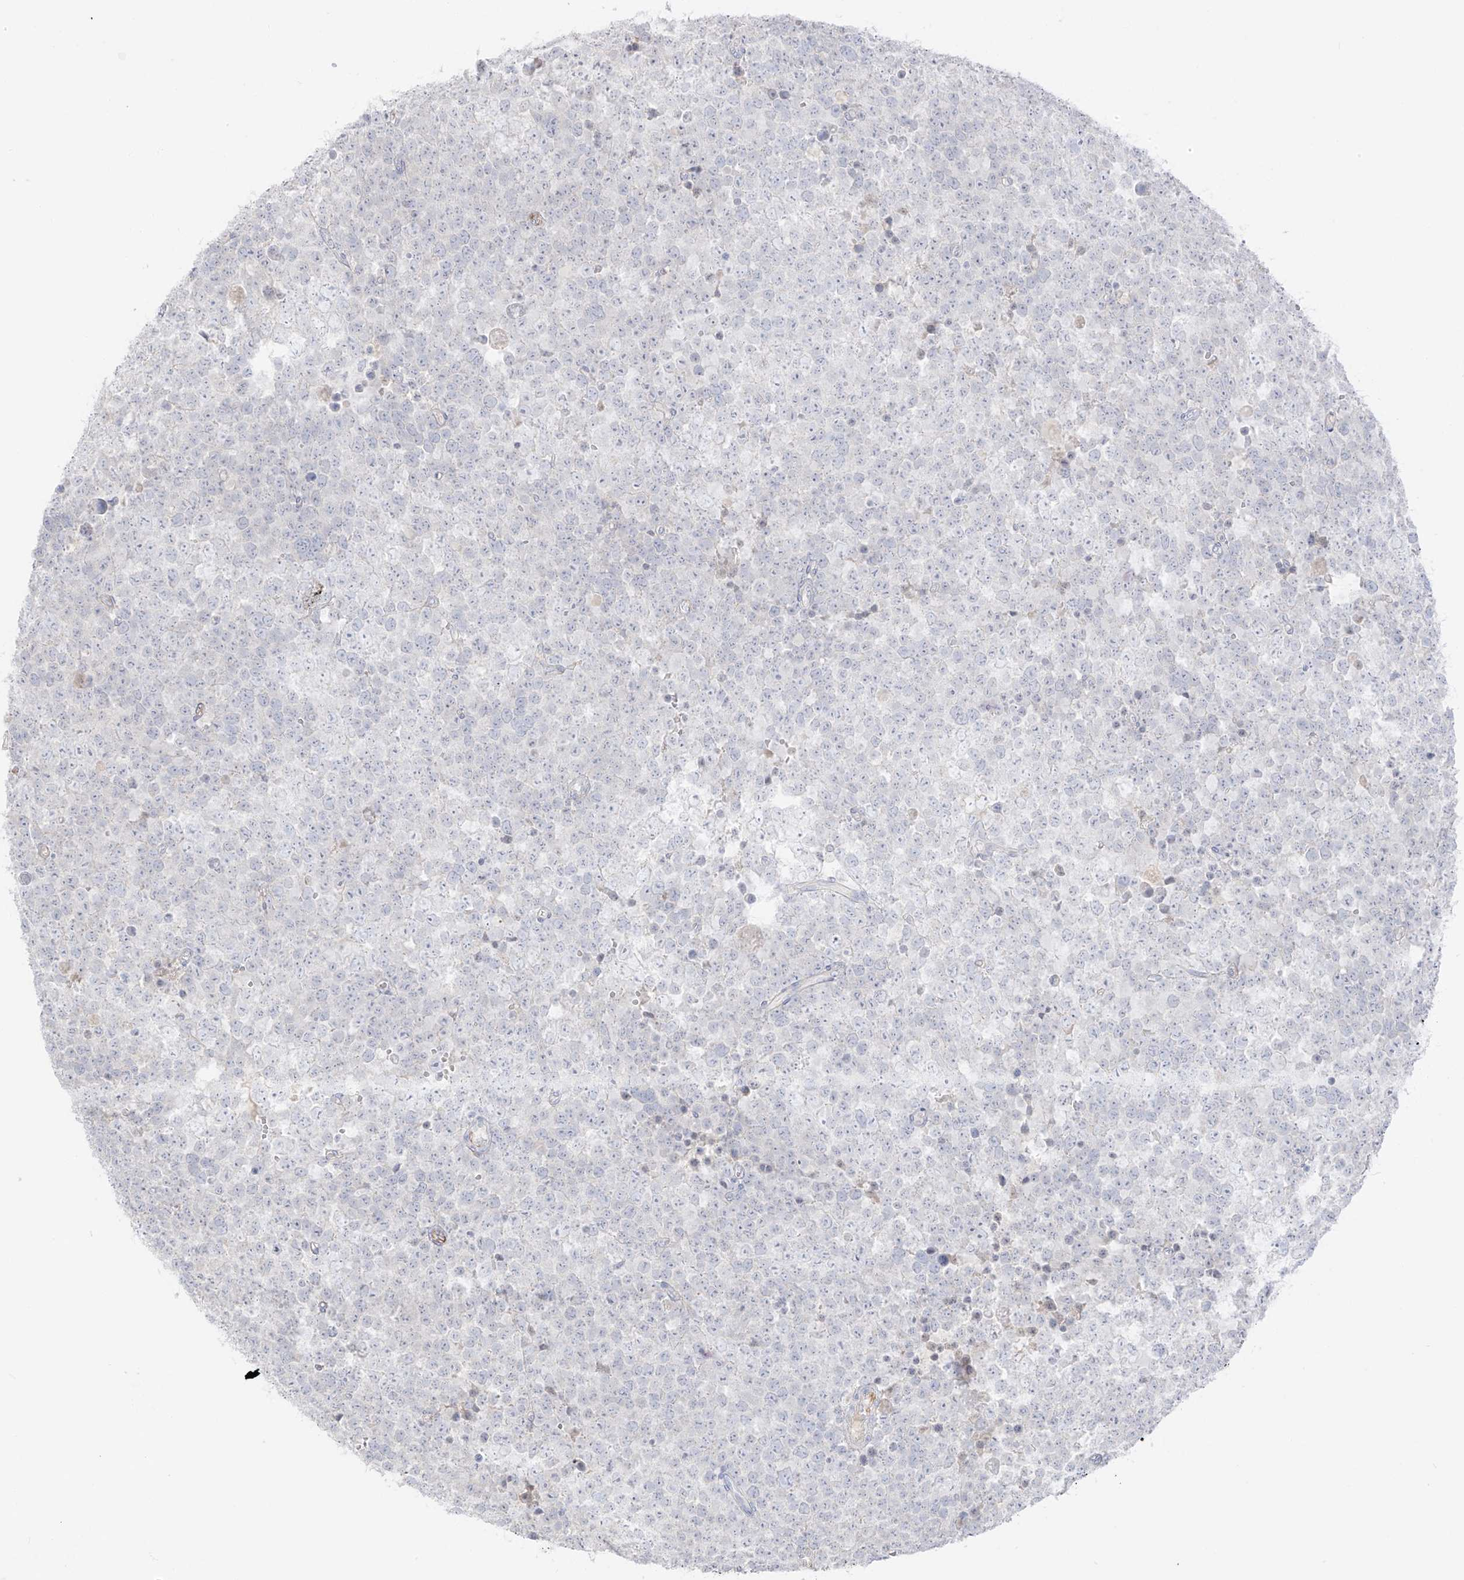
{"staining": {"intensity": "negative", "quantity": "none", "location": "none"}, "tissue": "testis cancer", "cell_type": "Tumor cells", "image_type": "cancer", "snomed": [{"axis": "morphology", "description": "Seminoma, NOS"}, {"axis": "topography", "description": "Testis"}], "caption": "Testis seminoma stained for a protein using IHC exhibits no expression tumor cells.", "gene": "C11orf87", "patient": {"sex": "male", "age": 71}}